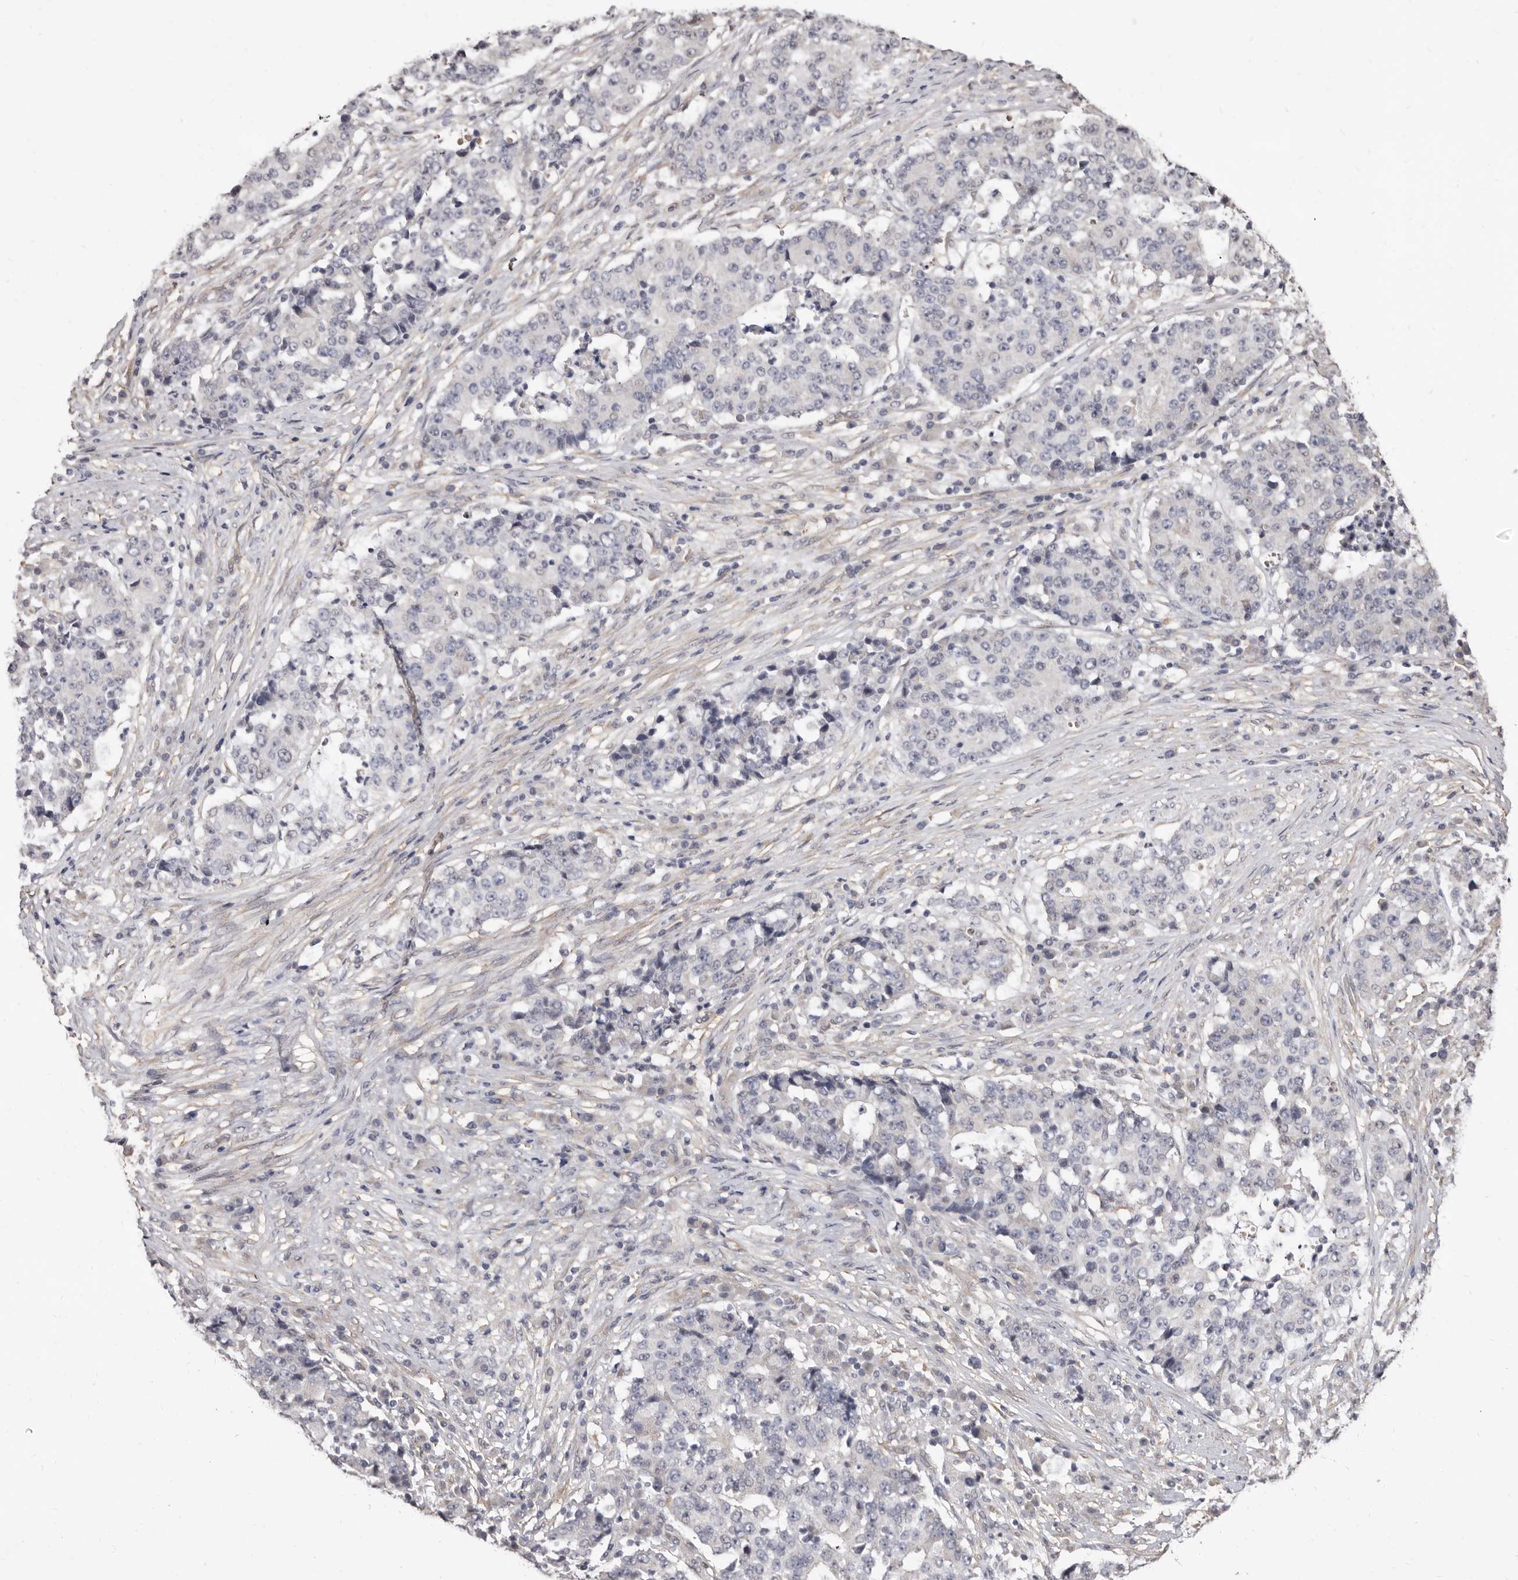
{"staining": {"intensity": "negative", "quantity": "none", "location": "none"}, "tissue": "stomach cancer", "cell_type": "Tumor cells", "image_type": "cancer", "snomed": [{"axis": "morphology", "description": "Adenocarcinoma, NOS"}, {"axis": "topography", "description": "Stomach"}], "caption": "Tumor cells are negative for brown protein staining in stomach adenocarcinoma.", "gene": "KHDRBS2", "patient": {"sex": "male", "age": 59}}